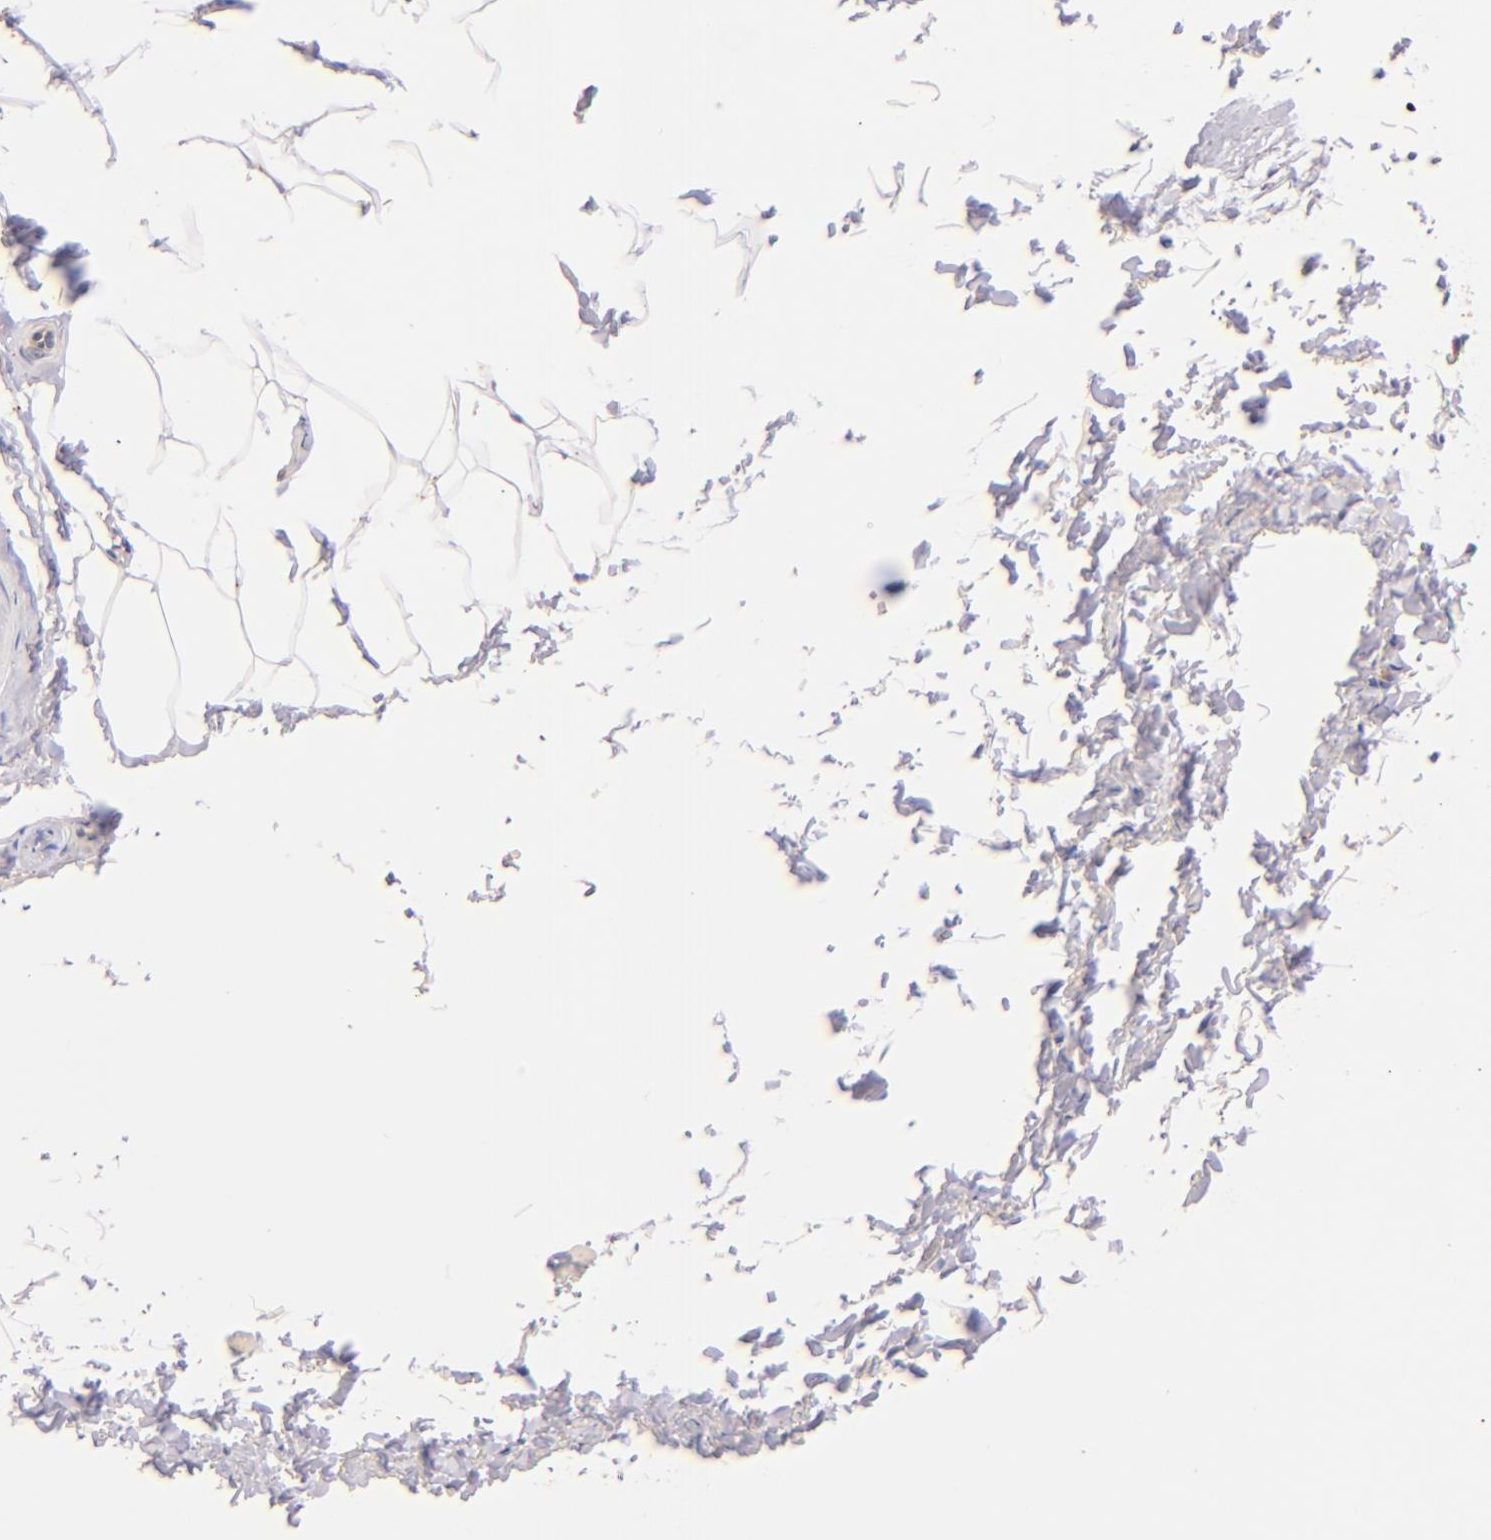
{"staining": {"intensity": "weak", "quantity": "<25%", "location": "cytoplasmic/membranous"}, "tissue": "adipose tissue", "cell_type": "Adipocytes", "image_type": "normal", "snomed": [{"axis": "morphology", "description": "Normal tissue, NOS"}, {"axis": "topography", "description": "Soft tissue"}, {"axis": "topography", "description": "Peripheral nerve tissue"}], "caption": "Immunohistochemical staining of normal adipose tissue shows no significant positivity in adipocytes. (Immunohistochemistry, brightfield microscopy, high magnification).", "gene": "BTK", "patient": {"sex": "female", "age": 68}}